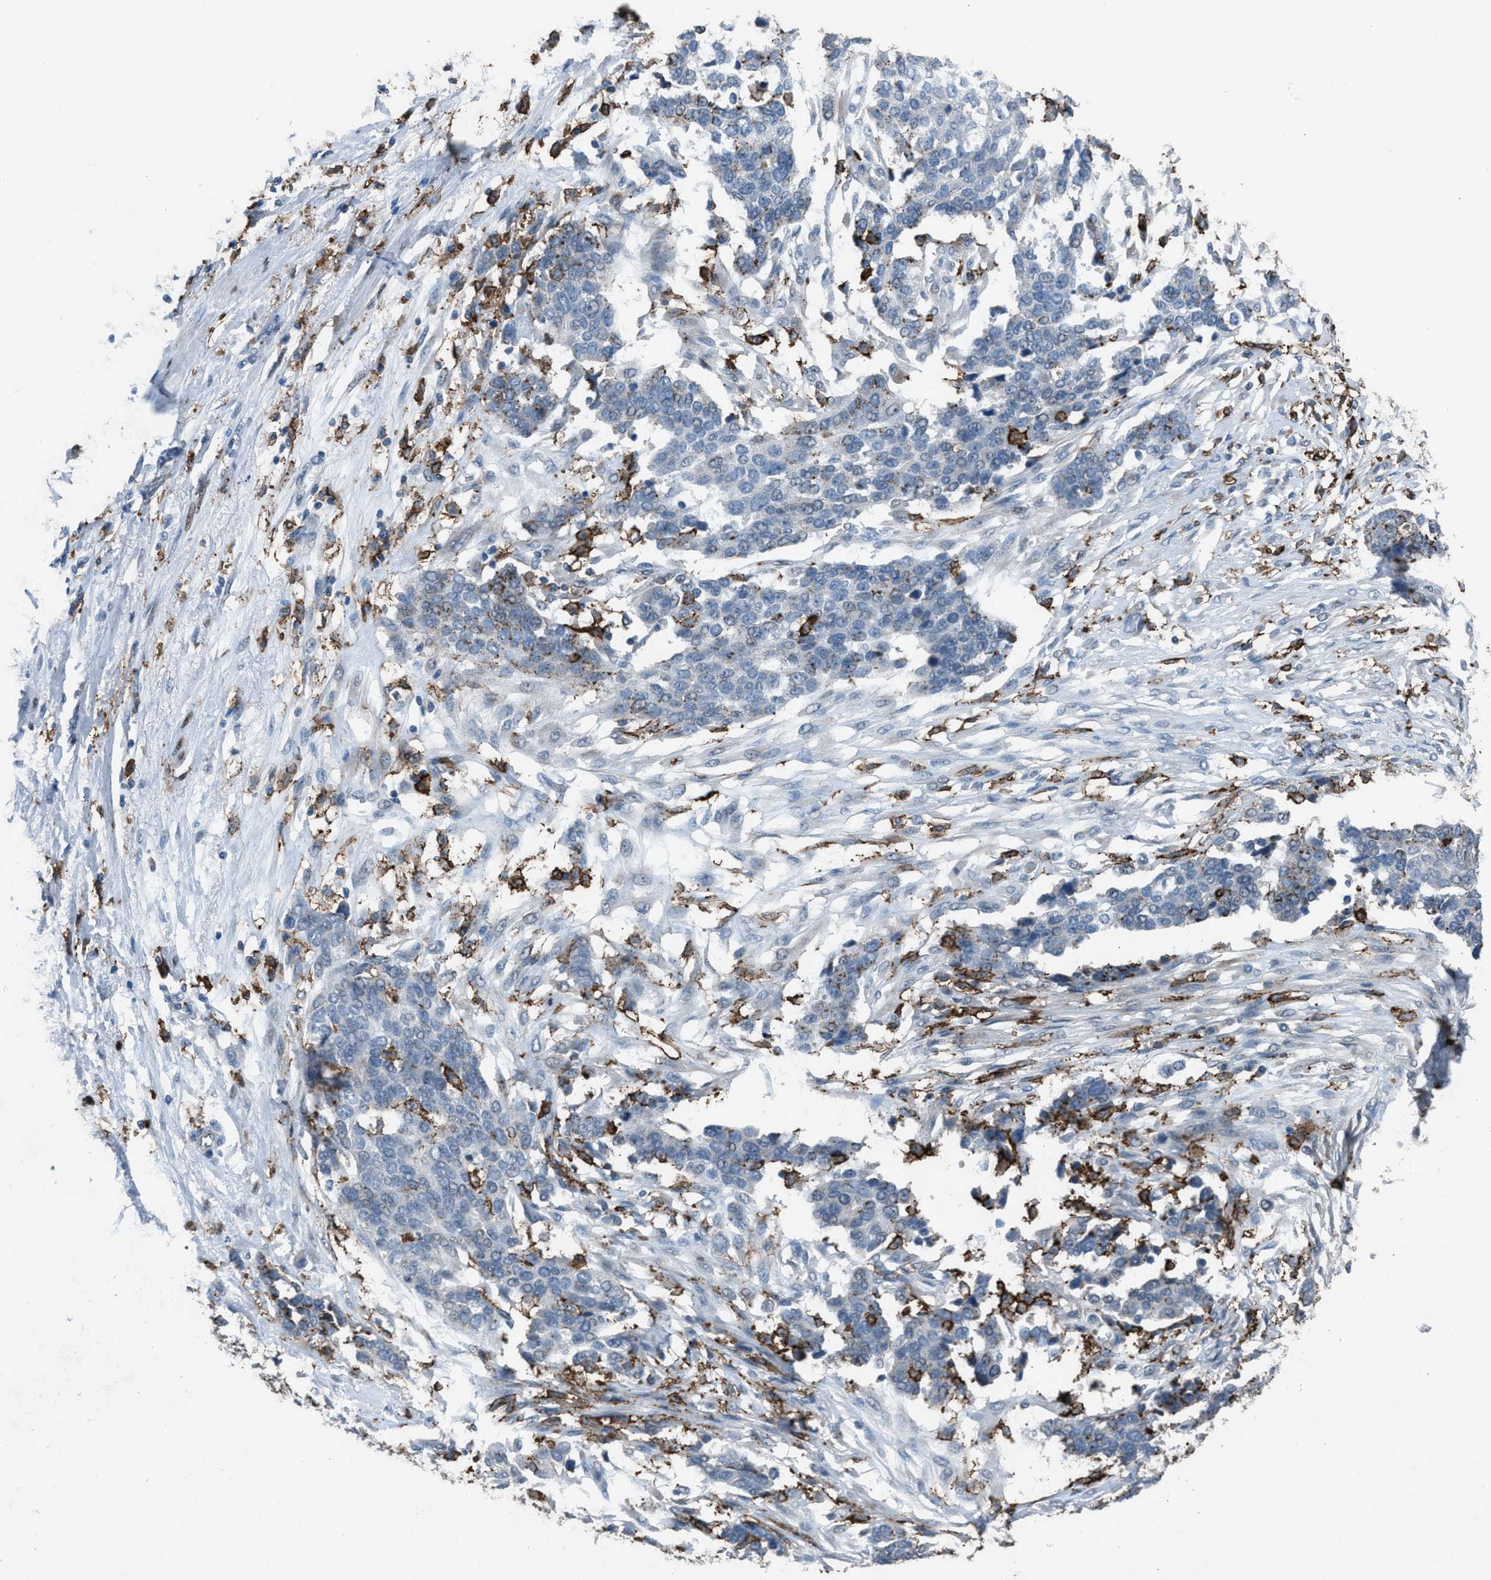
{"staining": {"intensity": "negative", "quantity": "none", "location": "none"}, "tissue": "ovarian cancer", "cell_type": "Tumor cells", "image_type": "cancer", "snomed": [{"axis": "morphology", "description": "Cystadenocarcinoma, serous, NOS"}, {"axis": "topography", "description": "Ovary"}], "caption": "There is no significant positivity in tumor cells of ovarian cancer (serous cystadenocarcinoma).", "gene": "FCER1G", "patient": {"sex": "female", "age": 44}}